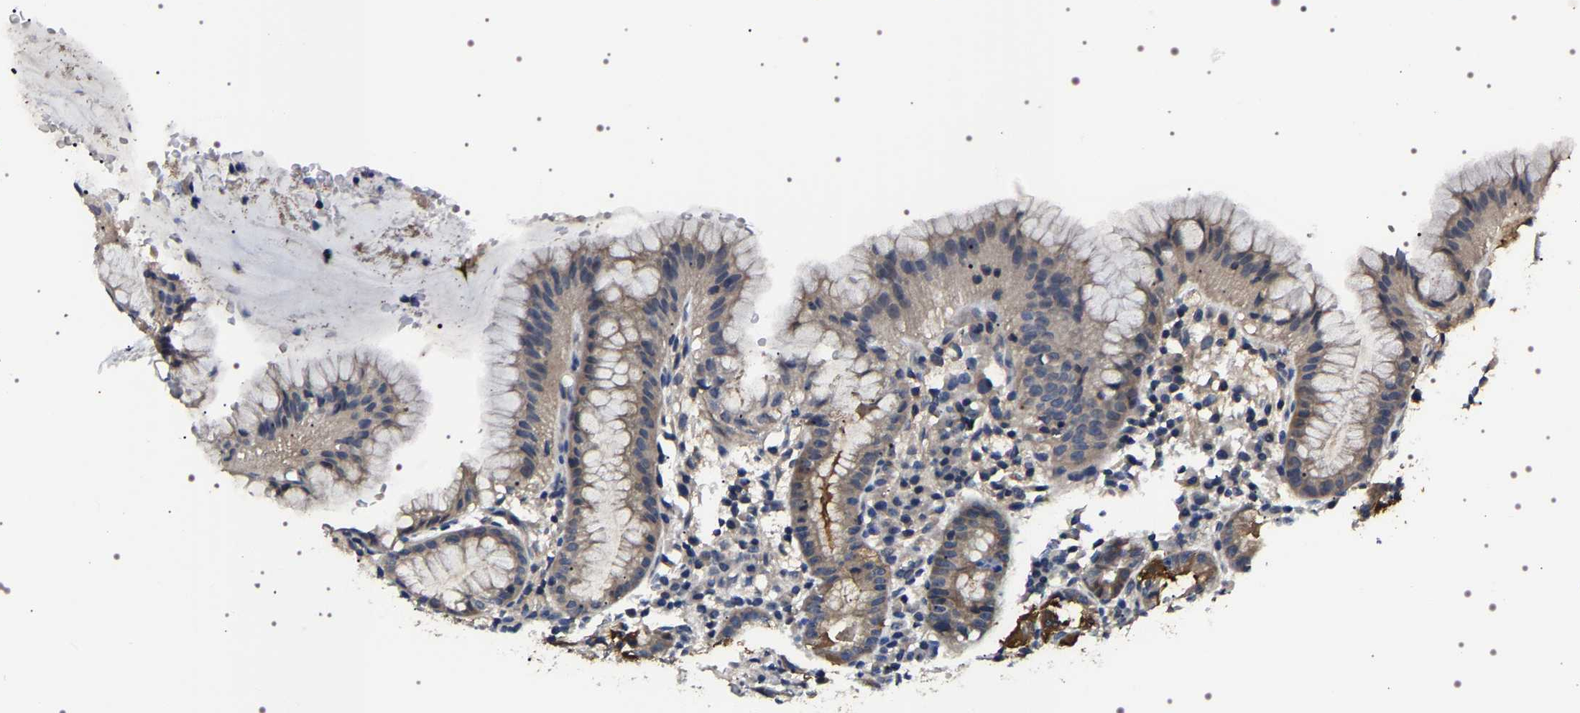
{"staining": {"intensity": "moderate", "quantity": "<25%", "location": "cytoplasmic/membranous"}, "tissue": "stomach", "cell_type": "Glandular cells", "image_type": "normal", "snomed": [{"axis": "morphology", "description": "Normal tissue, NOS"}, {"axis": "topography", "description": "Stomach"}, {"axis": "topography", "description": "Stomach, lower"}], "caption": "DAB immunohistochemical staining of normal stomach exhibits moderate cytoplasmic/membranous protein staining in approximately <25% of glandular cells.", "gene": "TARBP1", "patient": {"sex": "female", "age": 75}}